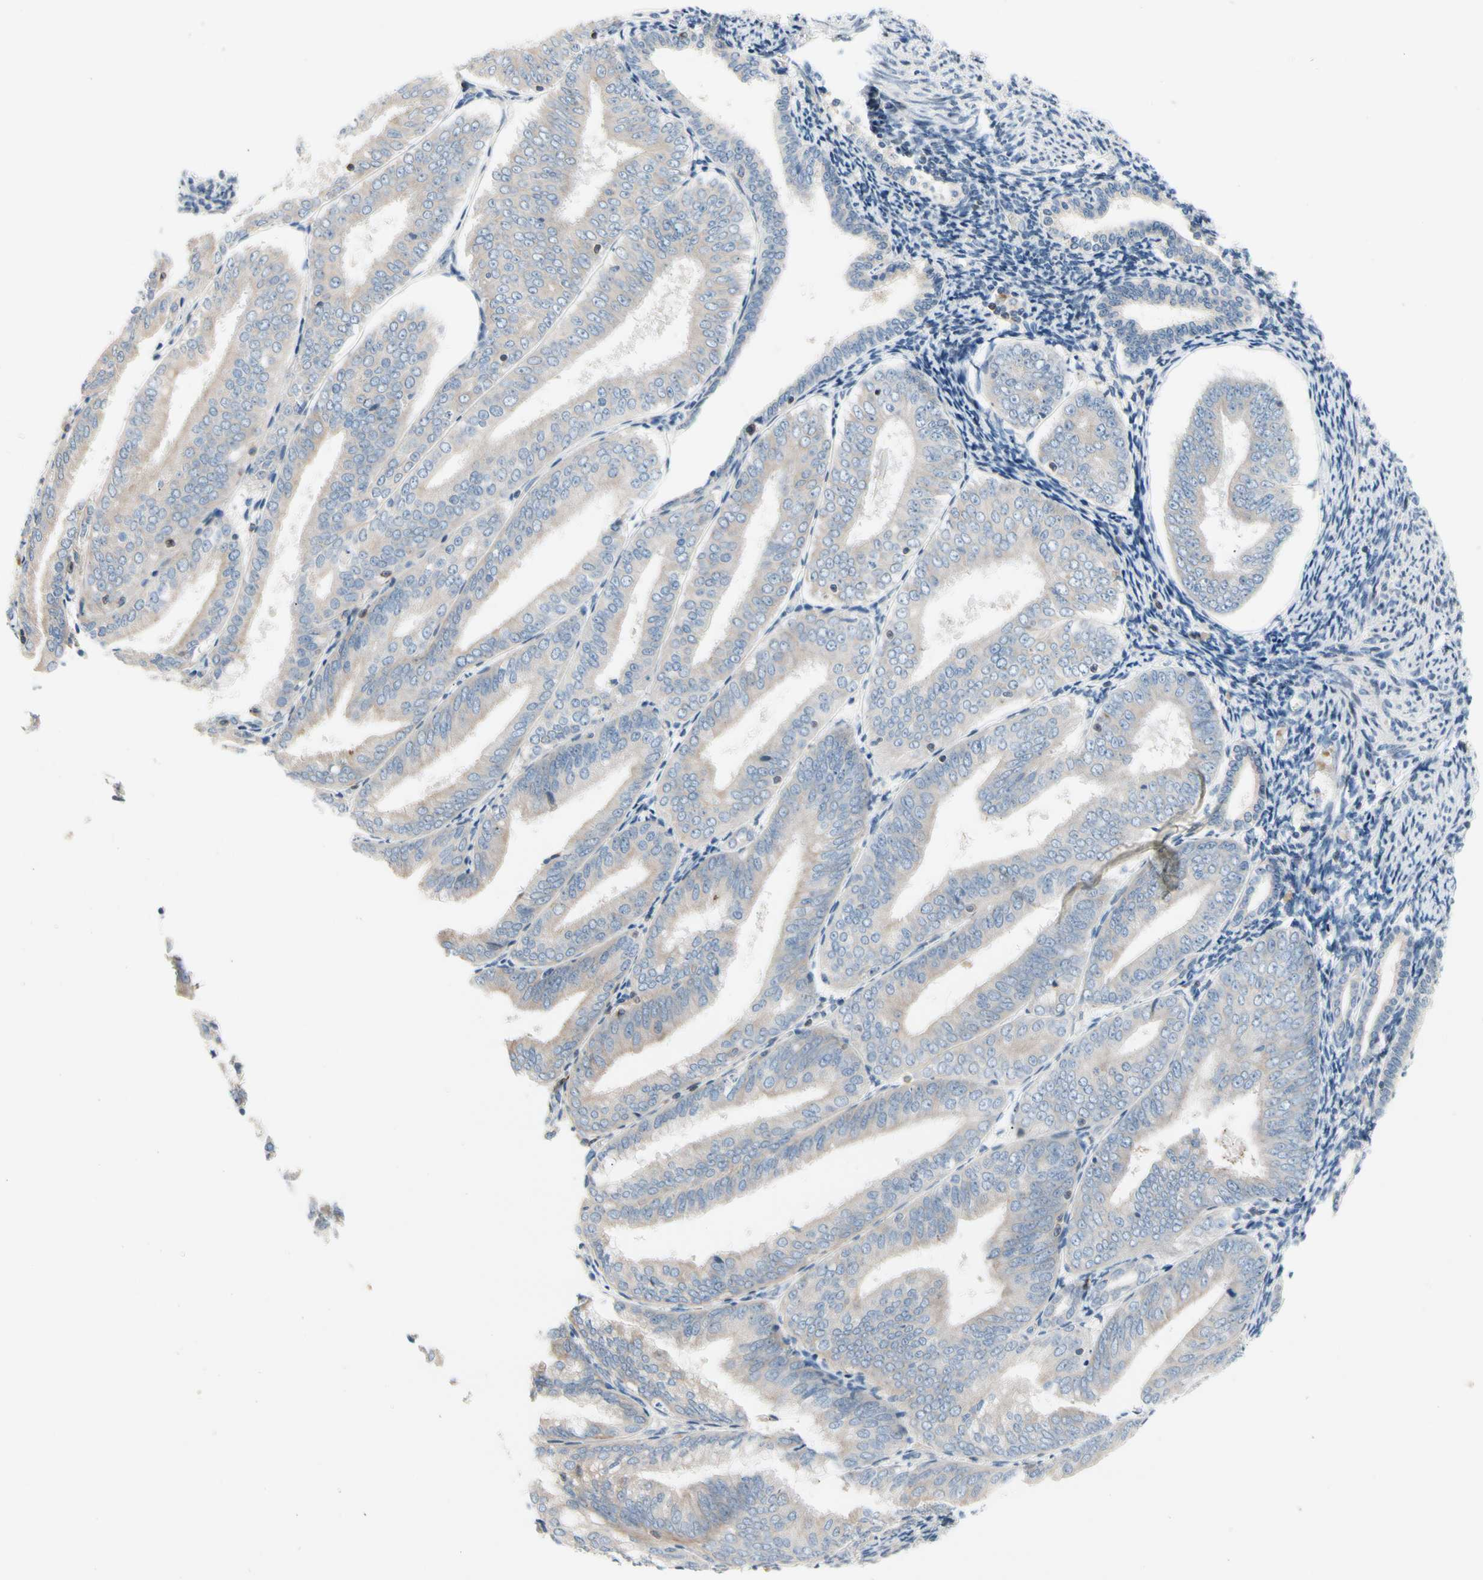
{"staining": {"intensity": "negative", "quantity": "none", "location": "none"}, "tissue": "endometrial cancer", "cell_type": "Tumor cells", "image_type": "cancer", "snomed": [{"axis": "morphology", "description": "Adenocarcinoma, NOS"}, {"axis": "topography", "description": "Endometrium"}], "caption": "Tumor cells are negative for protein expression in human endometrial cancer (adenocarcinoma). (DAB immunohistochemistry, high magnification).", "gene": "MAP3K3", "patient": {"sex": "female", "age": 63}}